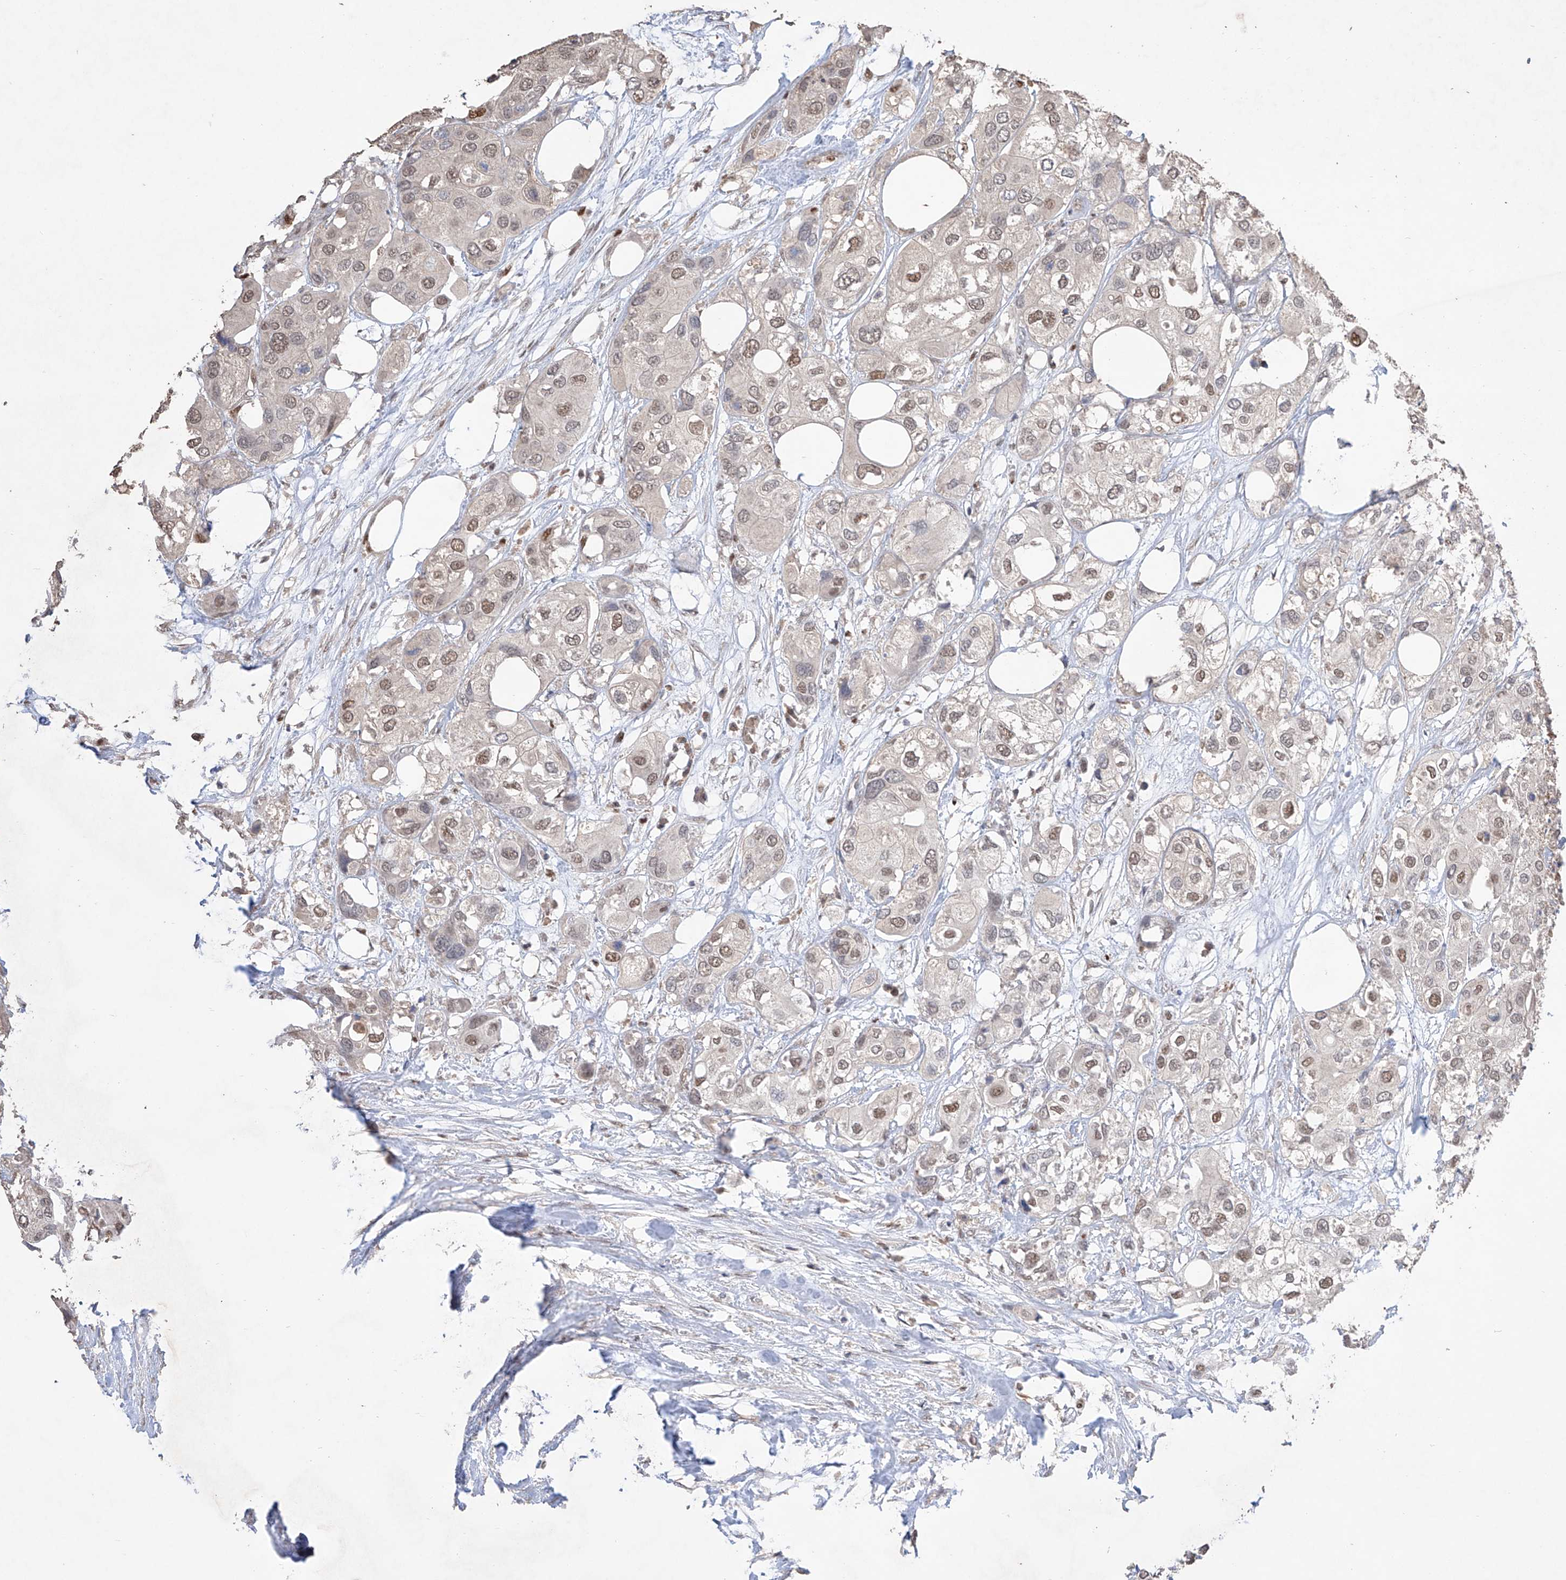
{"staining": {"intensity": "weak", "quantity": ">75%", "location": "nuclear"}, "tissue": "urothelial cancer", "cell_type": "Tumor cells", "image_type": "cancer", "snomed": [{"axis": "morphology", "description": "Urothelial carcinoma, High grade"}, {"axis": "topography", "description": "Urinary bladder"}], "caption": "There is low levels of weak nuclear positivity in tumor cells of urothelial cancer, as demonstrated by immunohistochemical staining (brown color).", "gene": "APIP", "patient": {"sex": "male", "age": 64}}